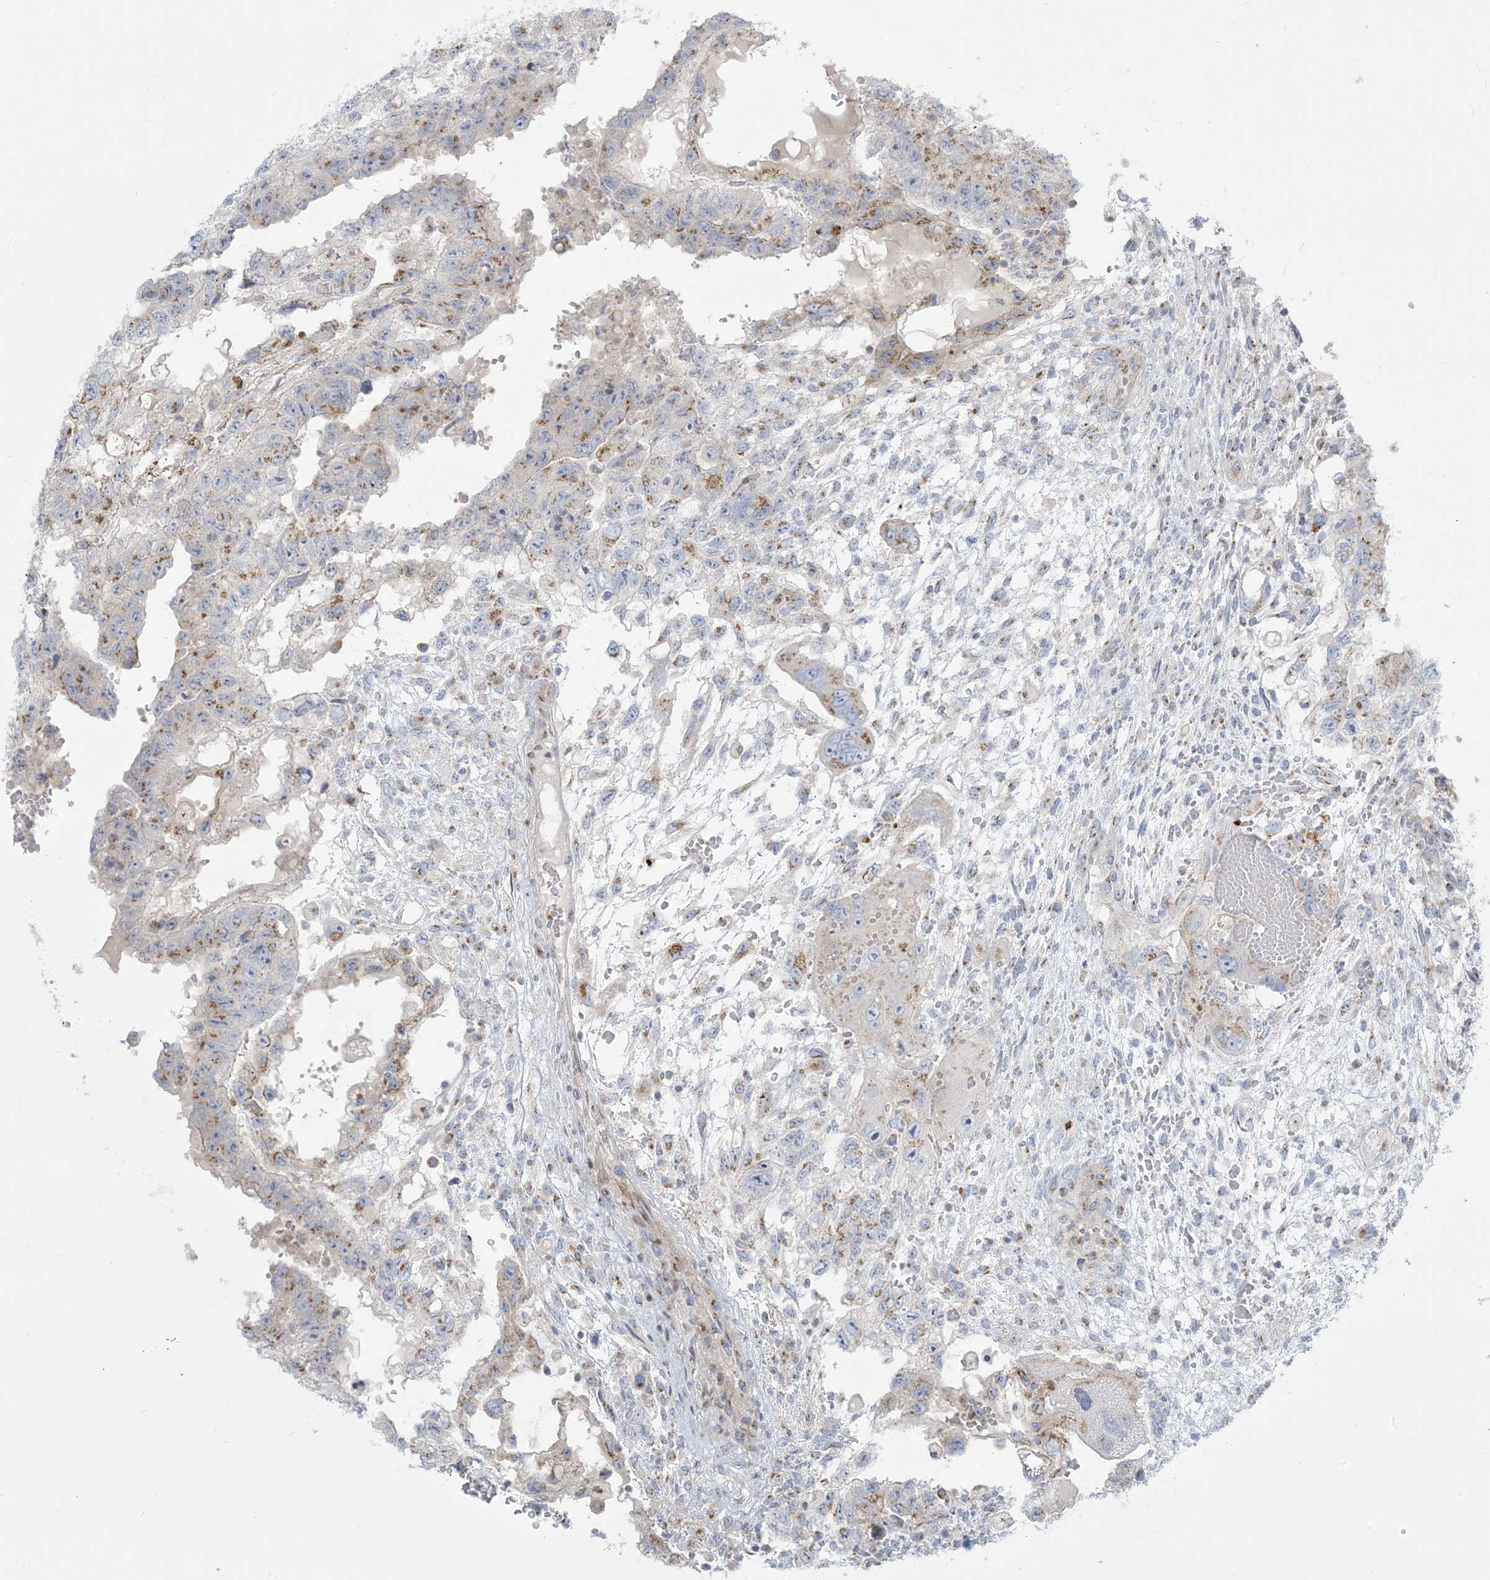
{"staining": {"intensity": "moderate", "quantity": "25%-75%", "location": "cytoplasmic/membranous"}, "tissue": "testis cancer", "cell_type": "Tumor cells", "image_type": "cancer", "snomed": [{"axis": "morphology", "description": "Carcinoma, Embryonal, NOS"}, {"axis": "topography", "description": "Testis"}], "caption": "Protein staining exhibits moderate cytoplasmic/membranous positivity in about 25%-75% of tumor cells in embryonal carcinoma (testis).", "gene": "AFTPH", "patient": {"sex": "male", "age": 36}}